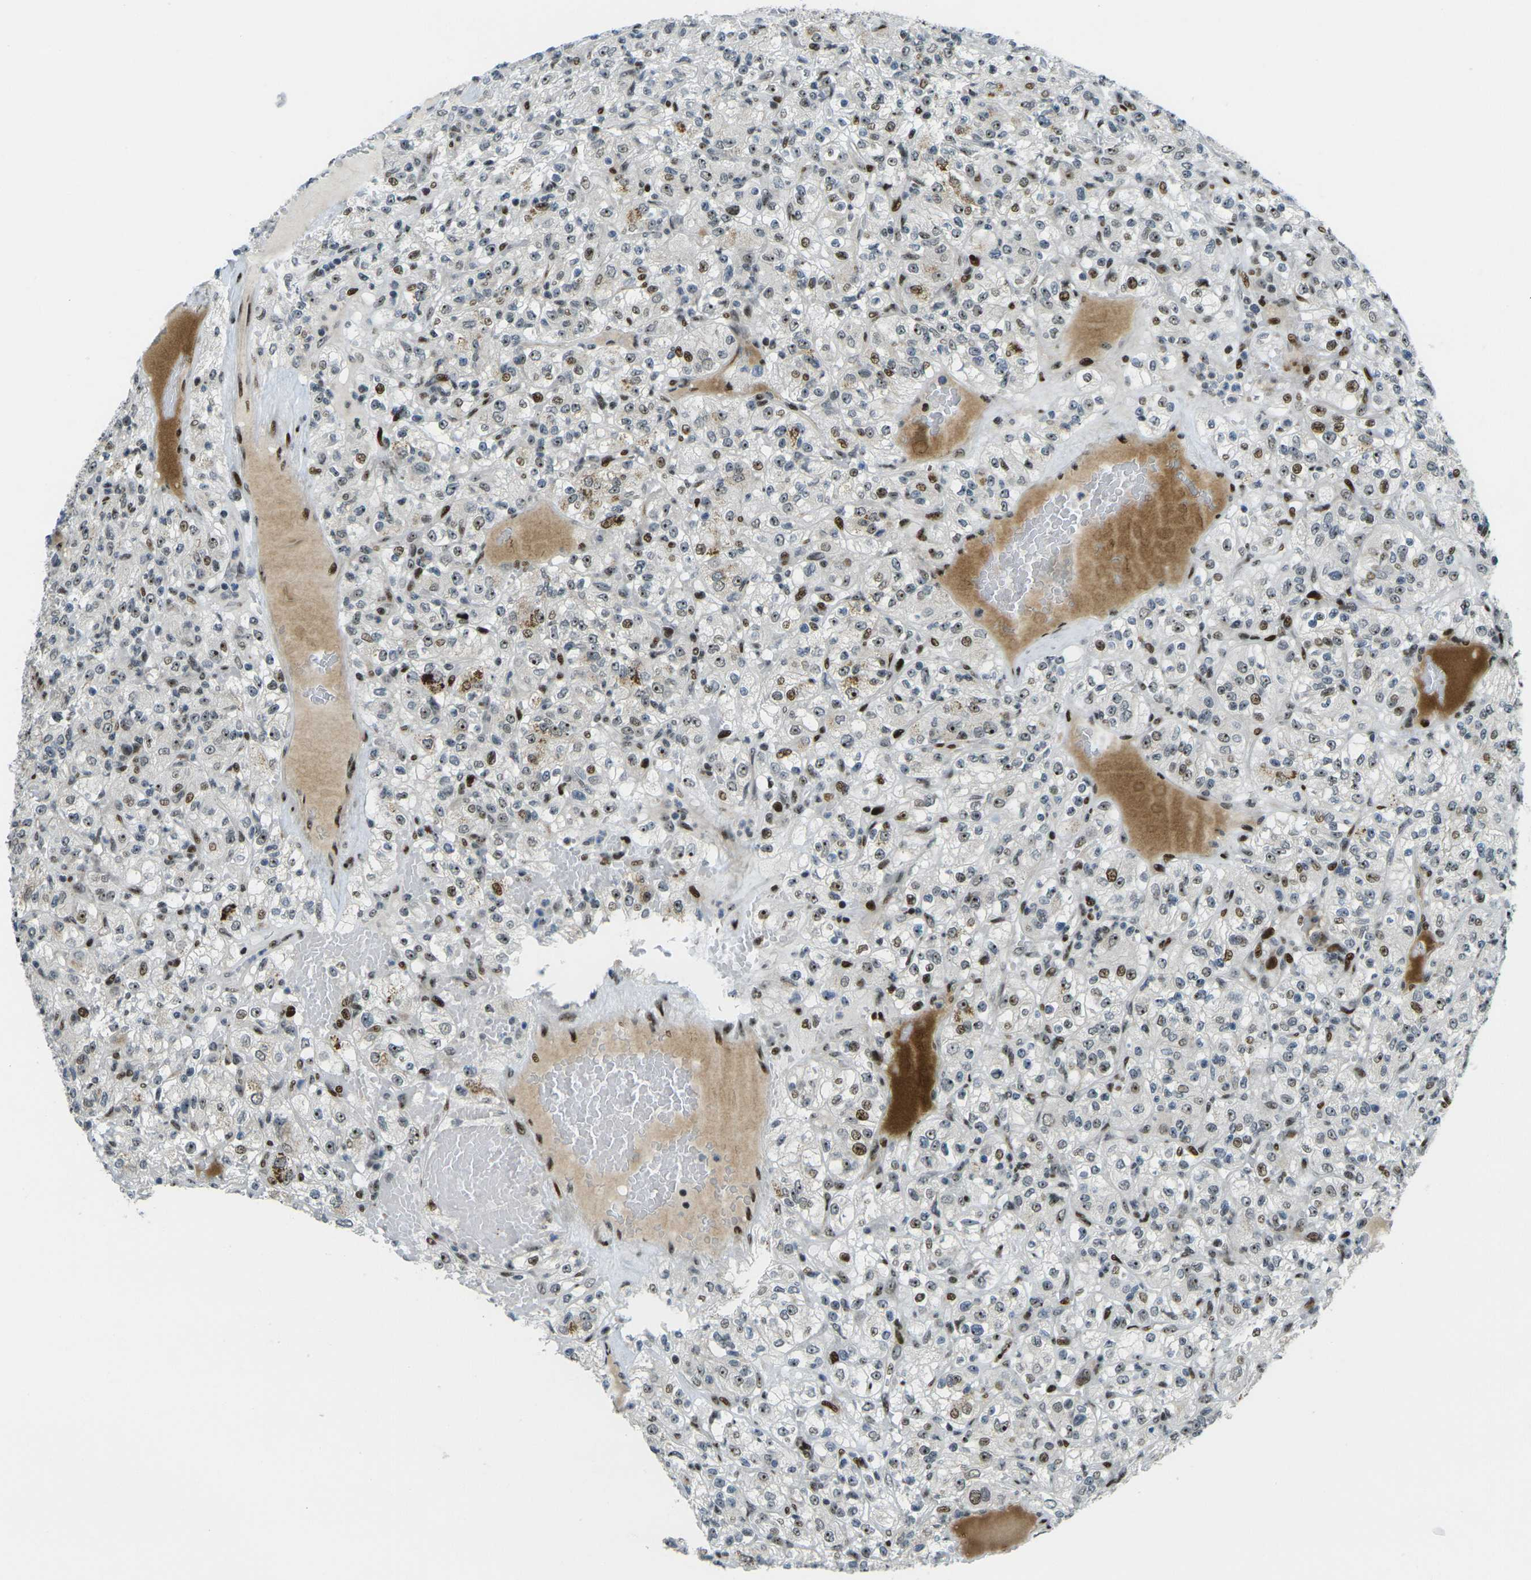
{"staining": {"intensity": "strong", "quantity": ">75%", "location": "nuclear"}, "tissue": "renal cancer", "cell_type": "Tumor cells", "image_type": "cancer", "snomed": [{"axis": "morphology", "description": "Normal tissue, NOS"}, {"axis": "morphology", "description": "Adenocarcinoma, NOS"}, {"axis": "topography", "description": "Kidney"}], "caption": "Renal adenocarcinoma stained with DAB IHC exhibits high levels of strong nuclear expression in about >75% of tumor cells.", "gene": "UBE2C", "patient": {"sex": "female", "age": 72}}